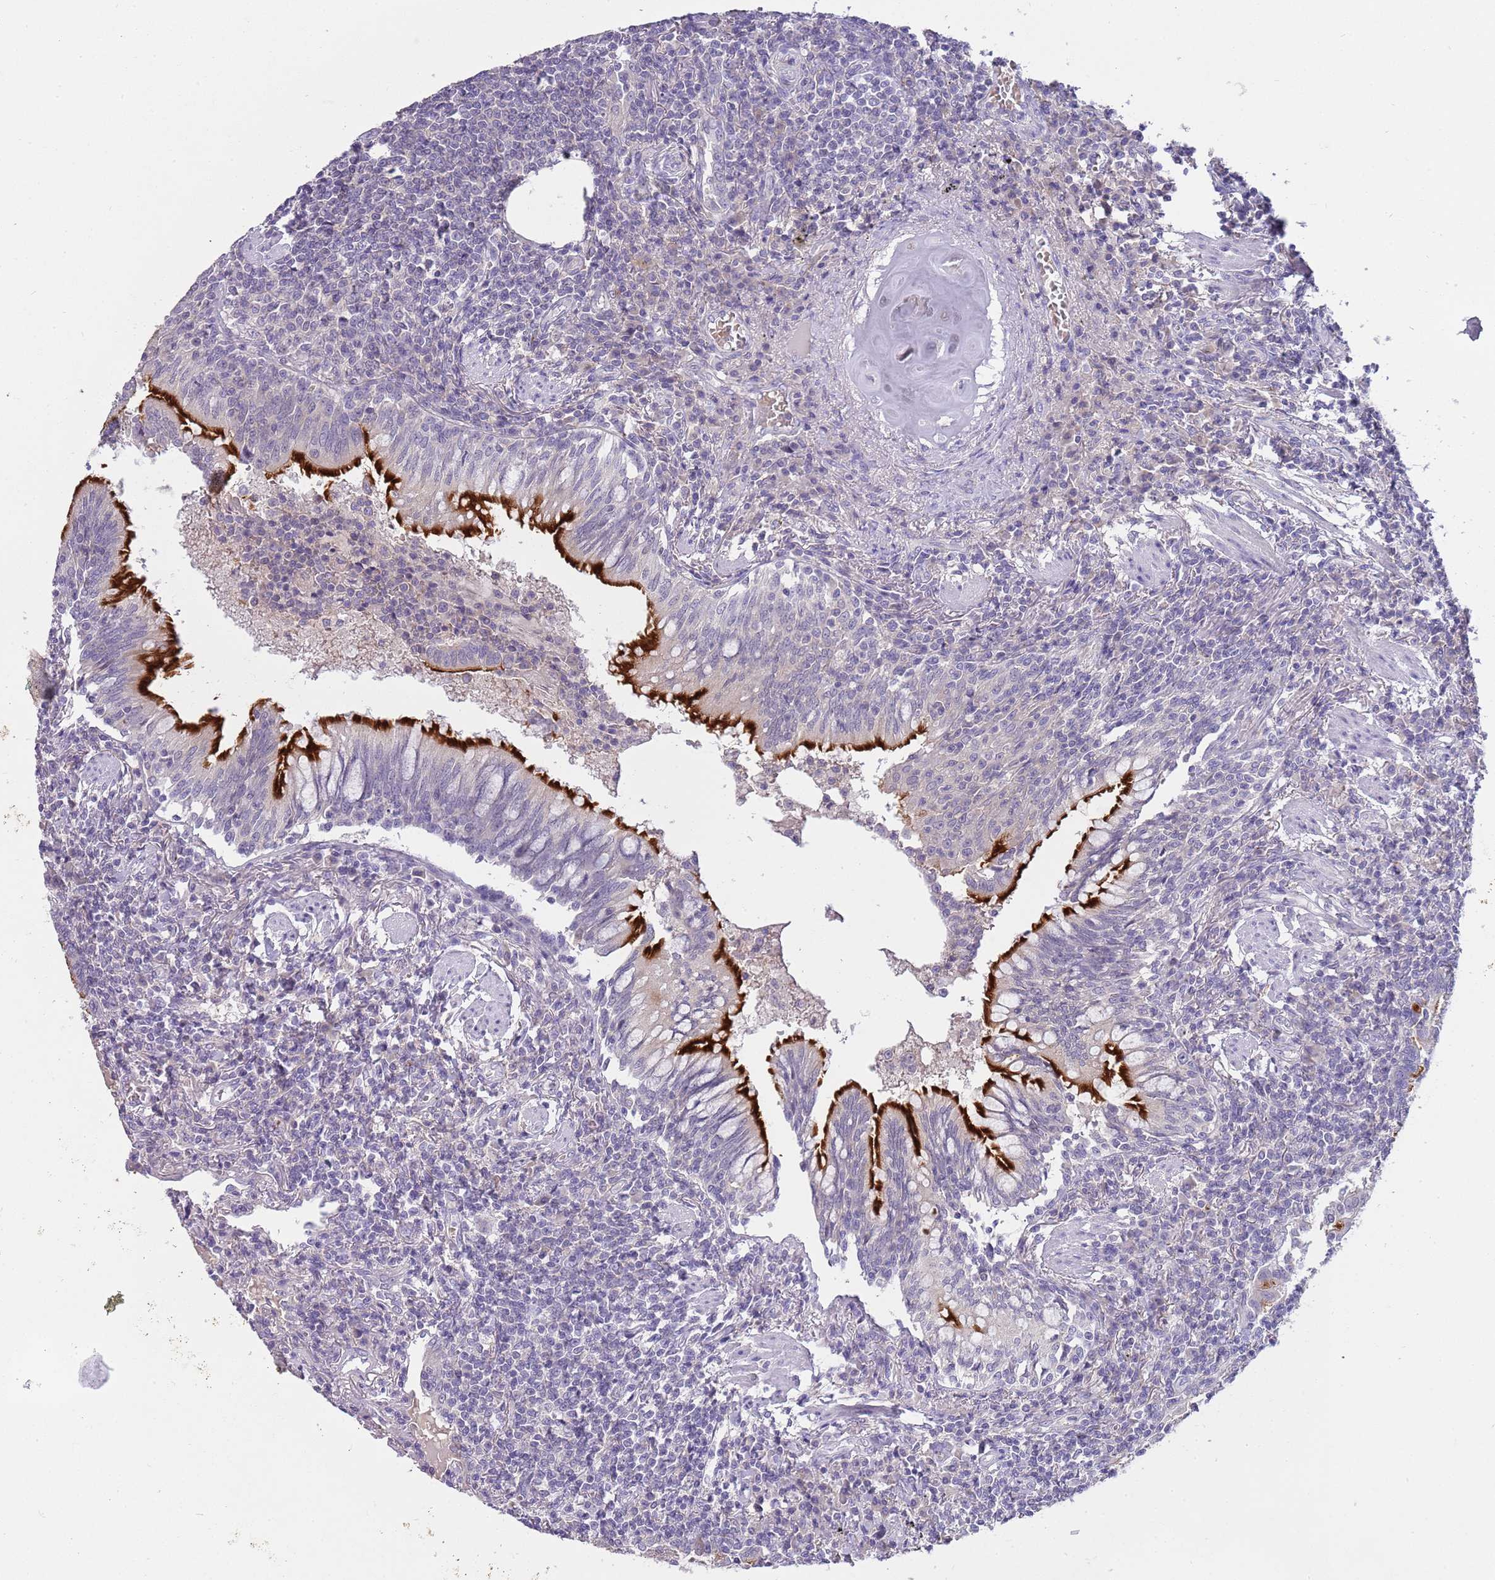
{"staining": {"intensity": "negative", "quantity": "none", "location": "none"}, "tissue": "lymphoma", "cell_type": "Tumor cells", "image_type": "cancer", "snomed": [{"axis": "morphology", "description": "Malignant lymphoma, non-Hodgkin's type, Low grade"}, {"axis": "topography", "description": "Lung"}], "caption": "Tumor cells are negative for brown protein staining in lymphoma. Nuclei are stained in blue.", "gene": "CFAP73", "patient": {"sex": "female", "age": 71}}